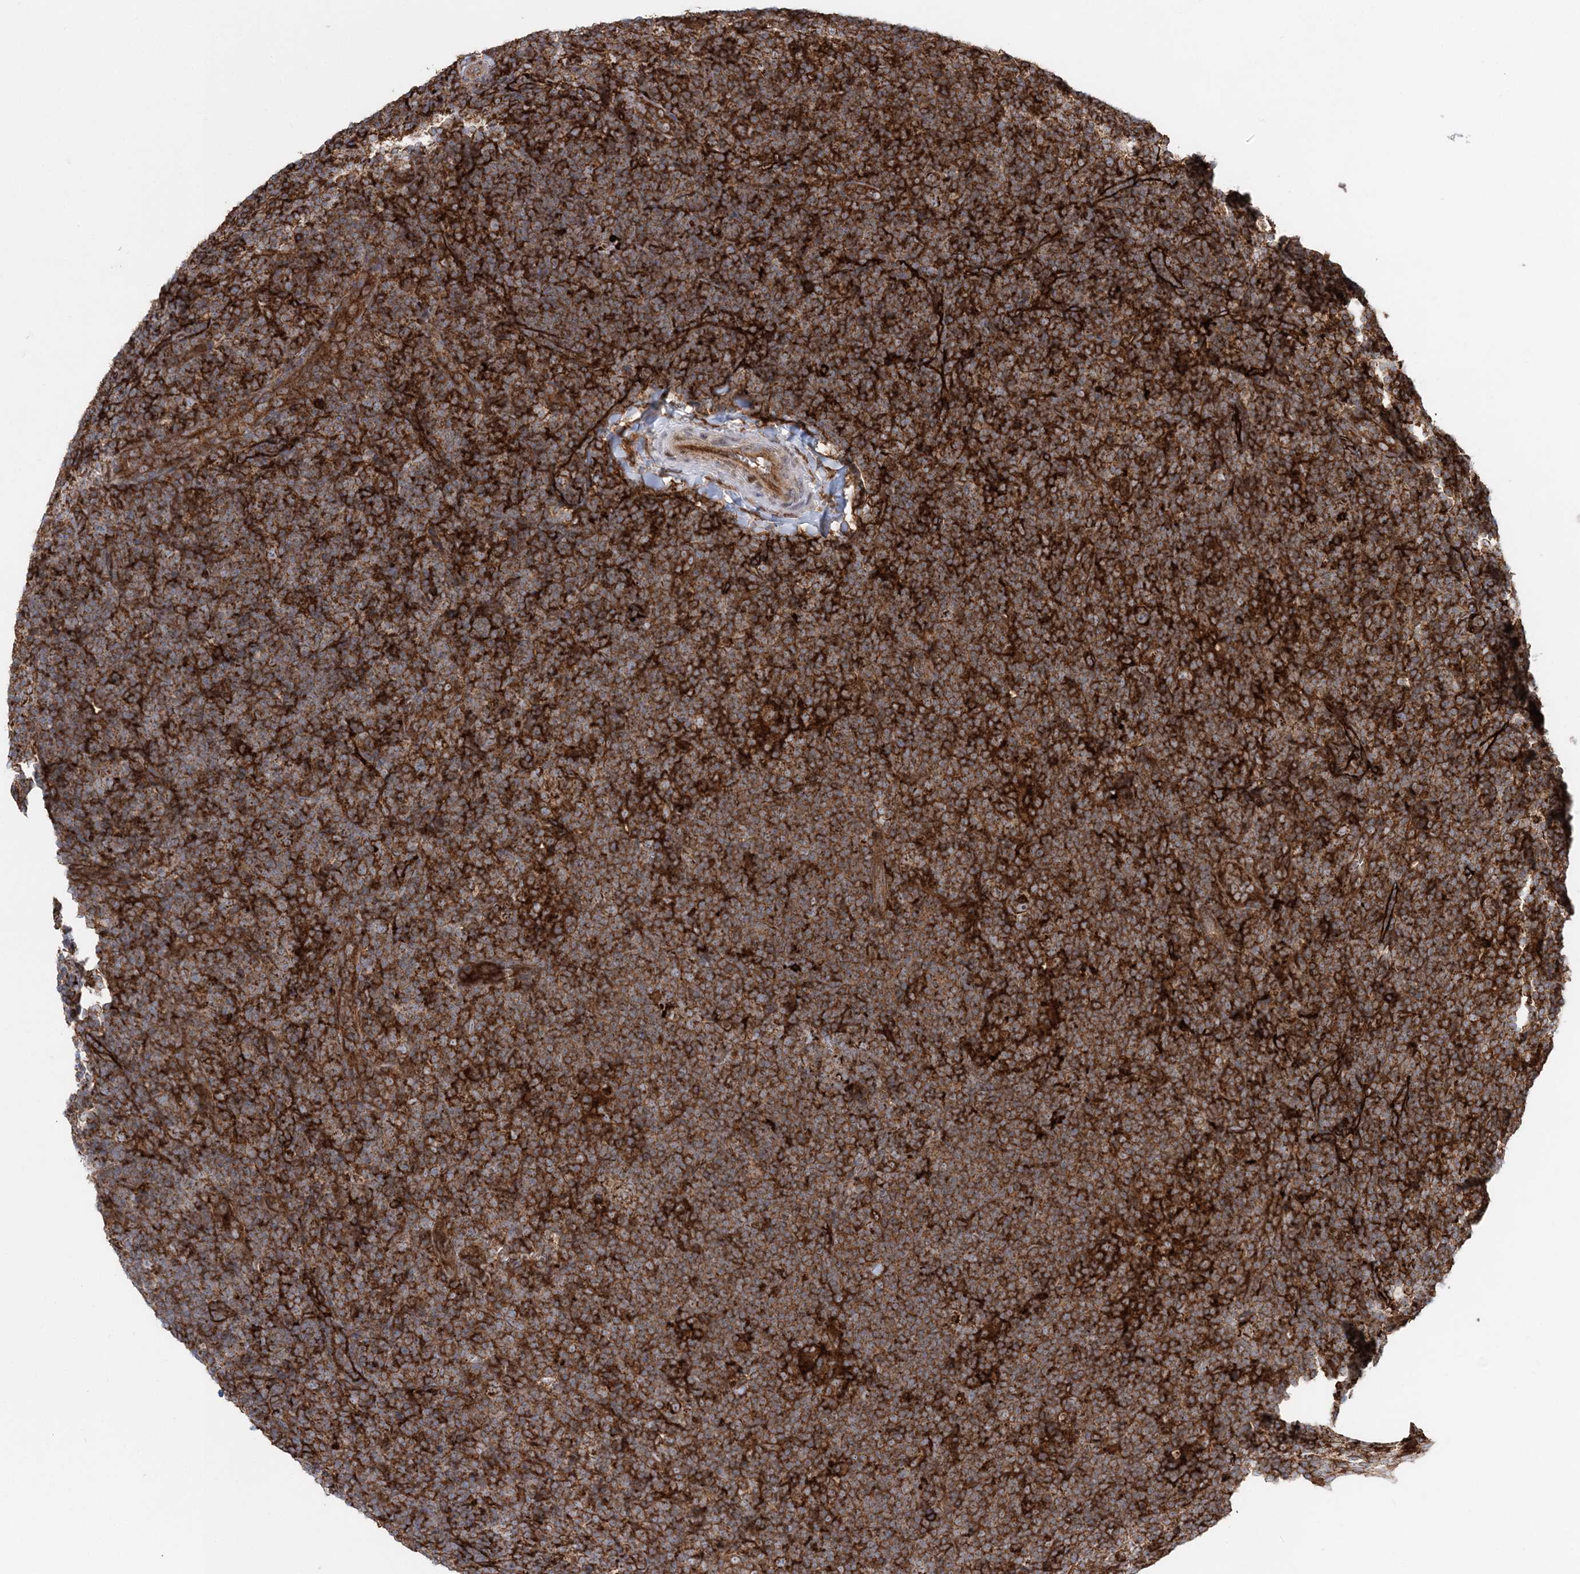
{"staining": {"intensity": "strong", "quantity": ">75%", "location": "cytoplasmic/membranous"}, "tissue": "lymphoma", "cell_type": "Tumor cells", "image_type": "cancer", "snomed": [{"axis": "morphology", "description": "Hodgkin's disease, NOS"}, {"axis": "topography", "description": "Lymph node"}], "caption": "Strong cytoplasmic/membranous protein expression is appreciated in about >75% of tumor cells in Hodgkin's disease.", "gene": "LRPPRC", "patient": {"sex": "female", "age": 57}}